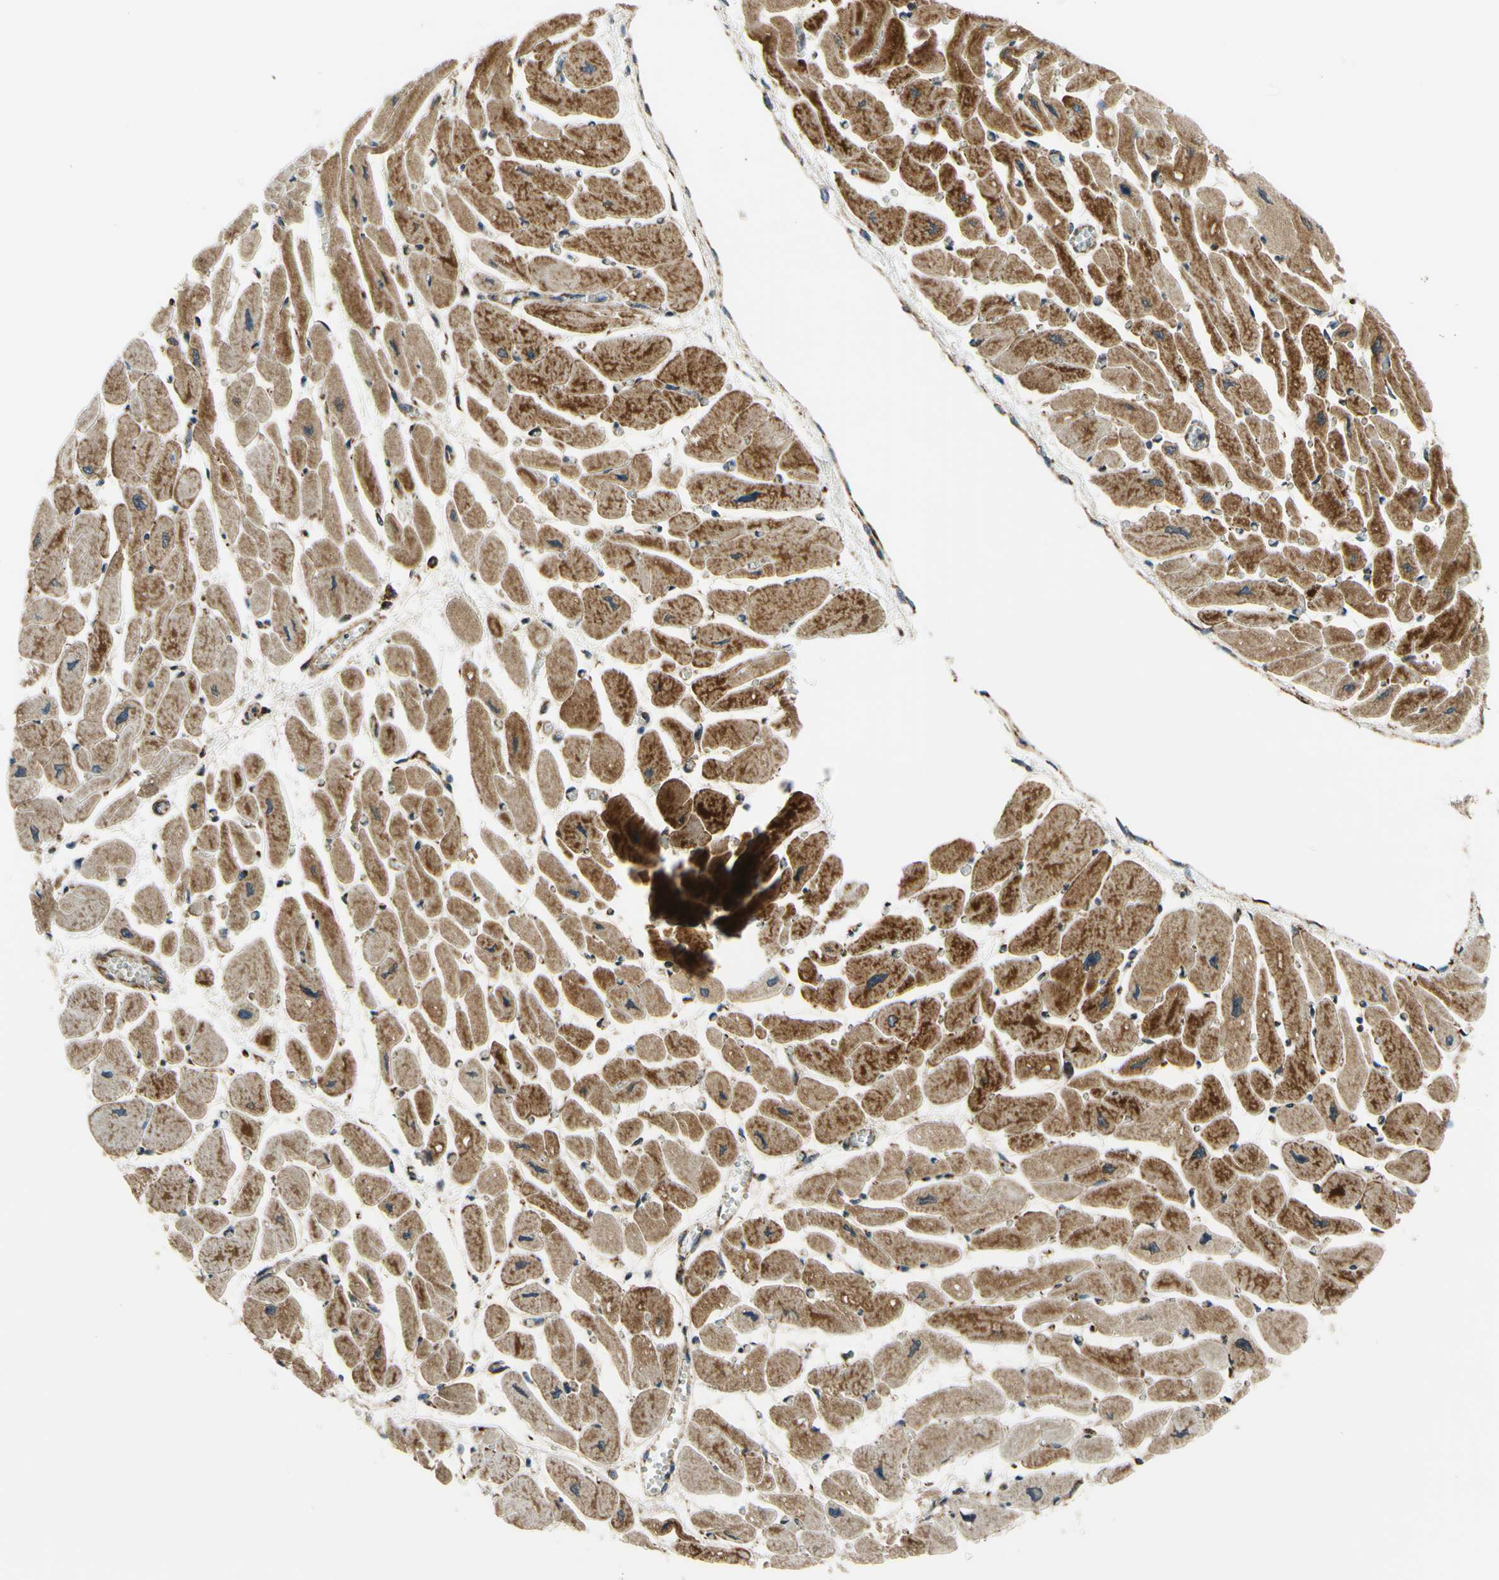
{"staining": {"intensity": "moderate", "quantity": ">75%", "location": "cytoplasmic/membranous"}, "tissue": "heart muscle", "cell_type": "Cardiomyocytes", "image_type": "normal", "snomed": [{"axis": "morphology", "description": "Normal tissue, NOS"}, {"axis": "topography", "description": "Heart"}], "caption": "Unremarkable heart muscle was stained to show a protein in brown. There is medium levels of moderate cytoplasmic/membranous staining in approximately >75% of cardiomyocytes.", "gene": "MAVS", "patient": {"sex": "female", "age": 54}}